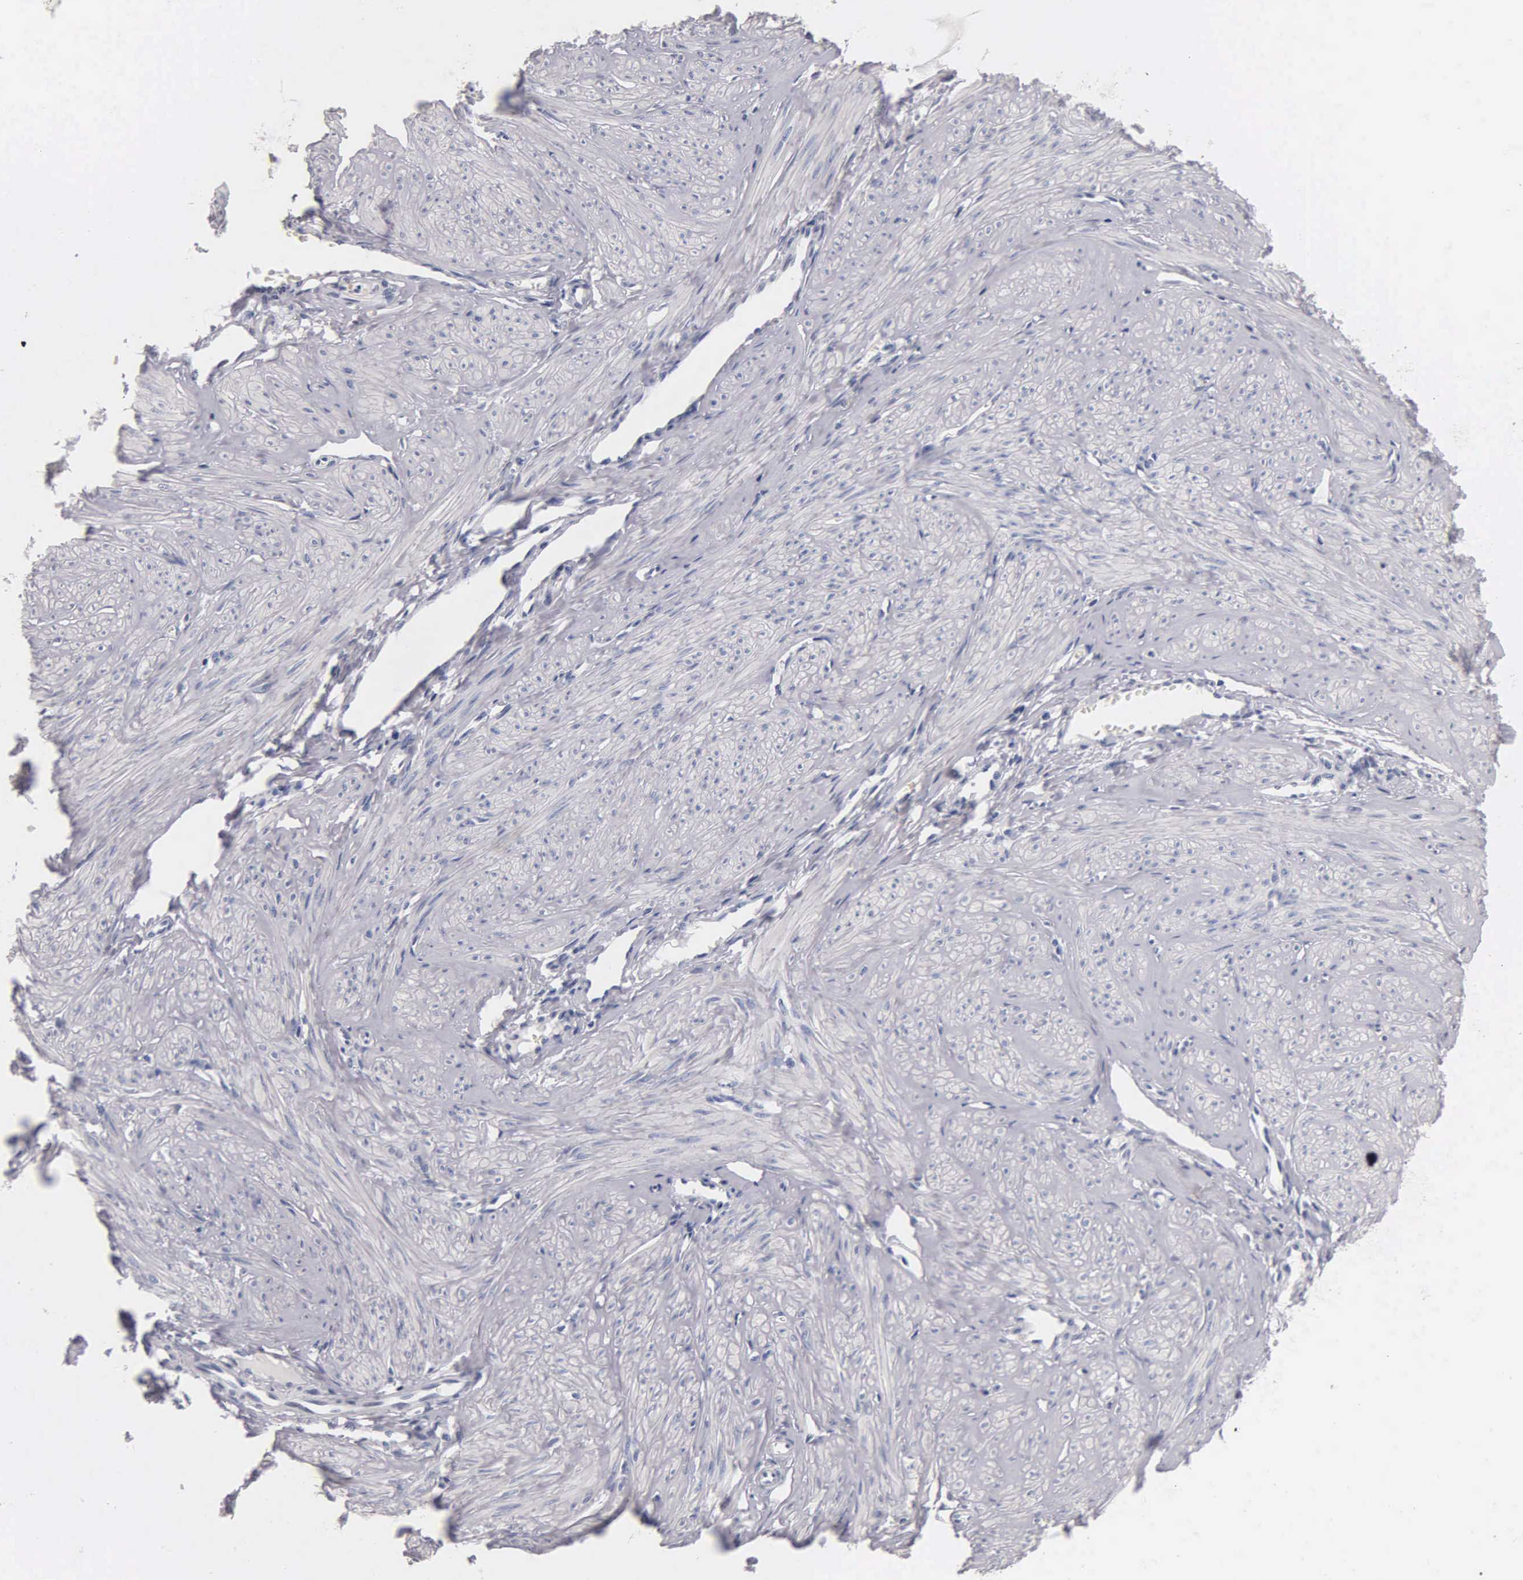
{"staining": {"intensity": "negative", "quantity": "none", "location": "none"}, "tissue": "smooth muscle", "cell_type": "Smooth muscle cells", "image_type": "normal", "snomed": [{"axis": "morphology", "description": "Normal tissue, NOS"}, {"axis": "topography", "description": "Uterus"}], "caption": "An image of human smooth muscle is negative for staining in smooth muscle cells. The staining is performed using DAB (3,3'-diaminobenzidine) brown chromogen with nuclei counter-stained in using hematoxylin.", "gene": "SST", "patient": {"sex": "female", "age": 45}}